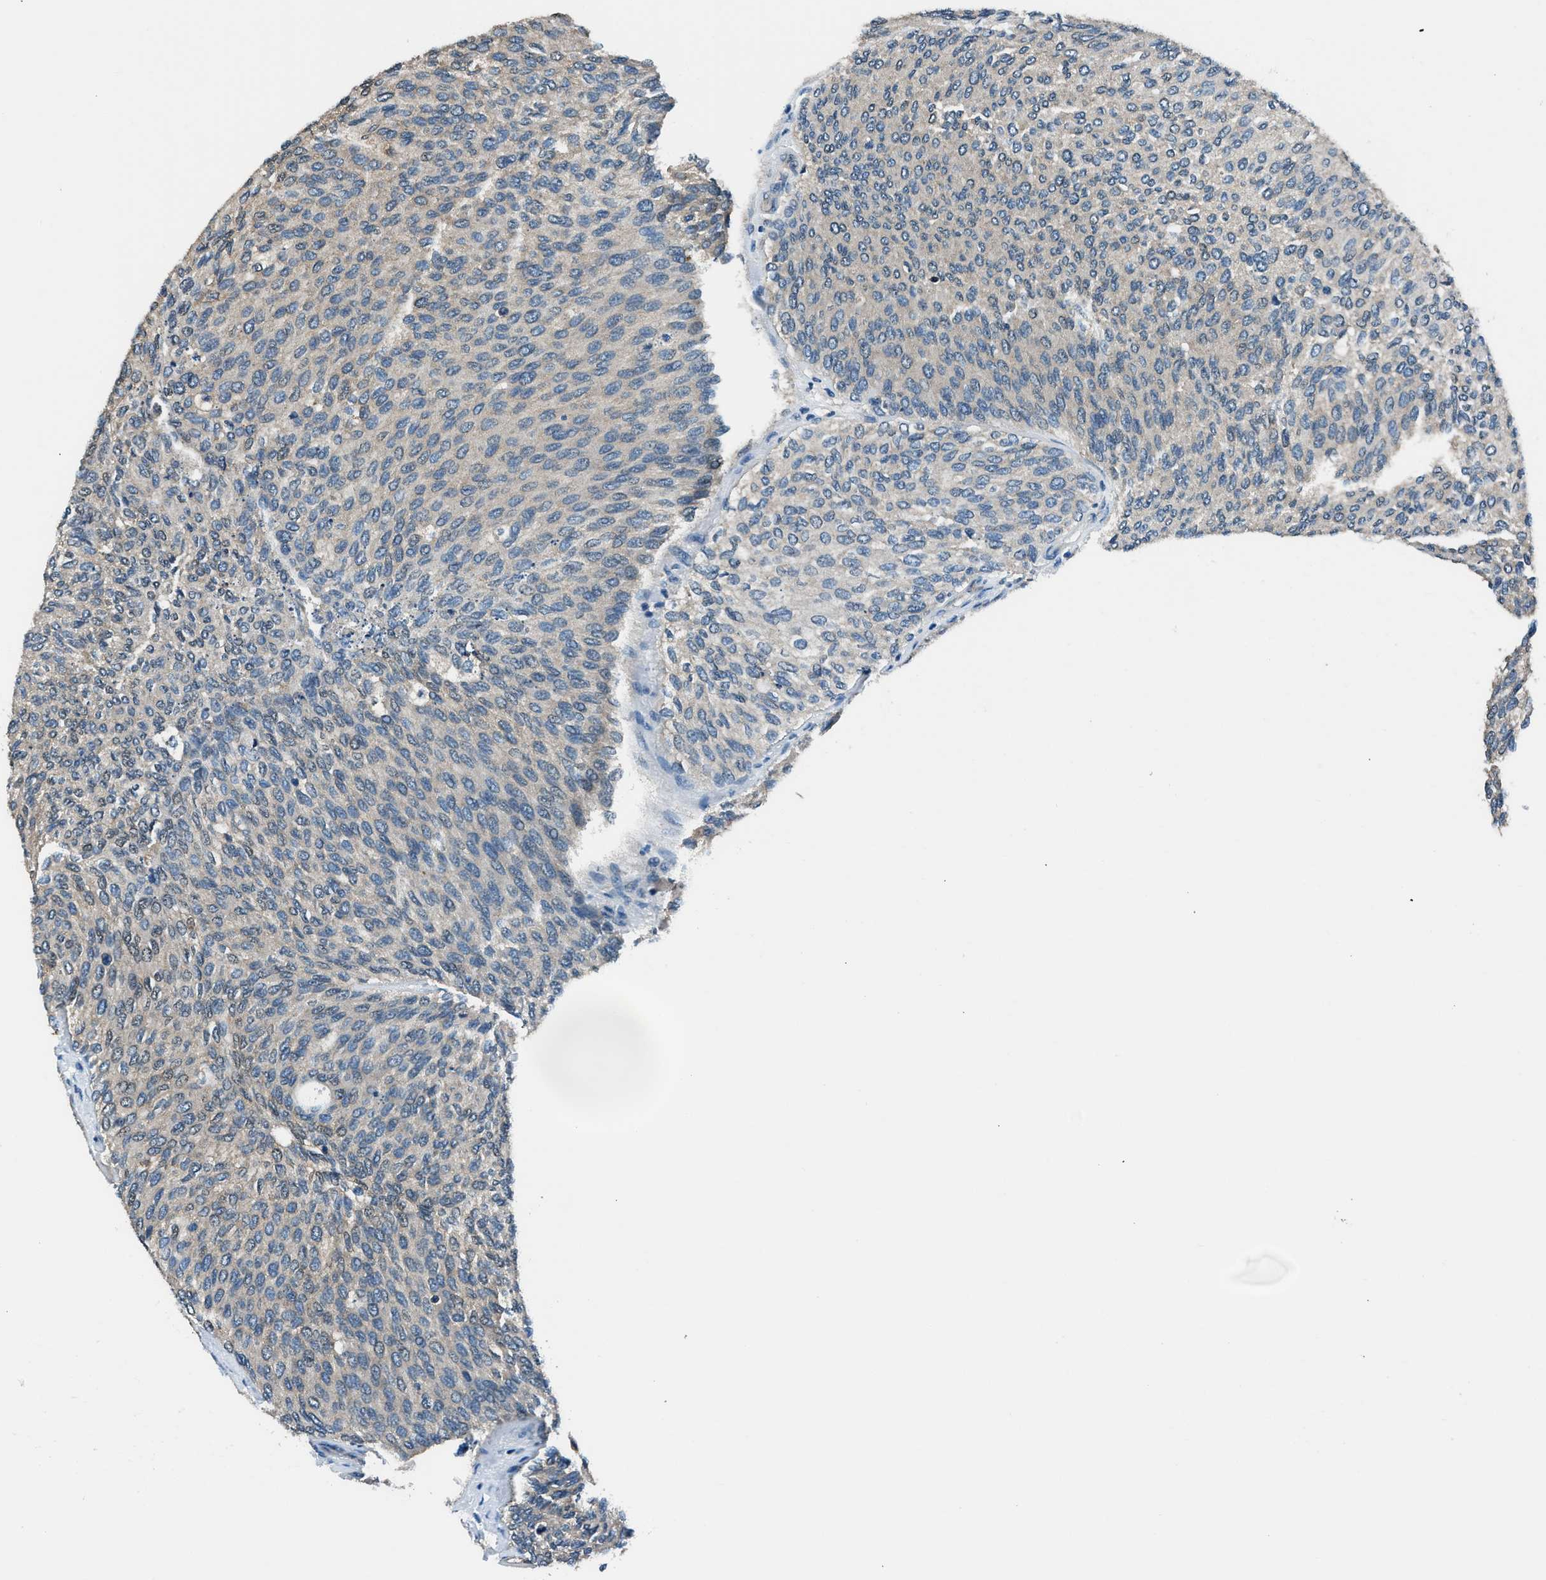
{"staining": {"intensity": "negative", "quantity": "none", "location": "none"}, "tissue": "urothelial cancer", "cell_type": "Tumor cells", "image_type": "cancer", "snomed": [{"axis": "morphology", "description": "Urothelial carcinoma, Low grade"}, {"axis": "topography", "description": "Urinary bladder"}], "caption": "Photomicrograph shows no significant protein positivity in tumor cells of urothelial cancer.", "gene": "ARFGAP2", "patient": {"sex": "female", "age": 79}}